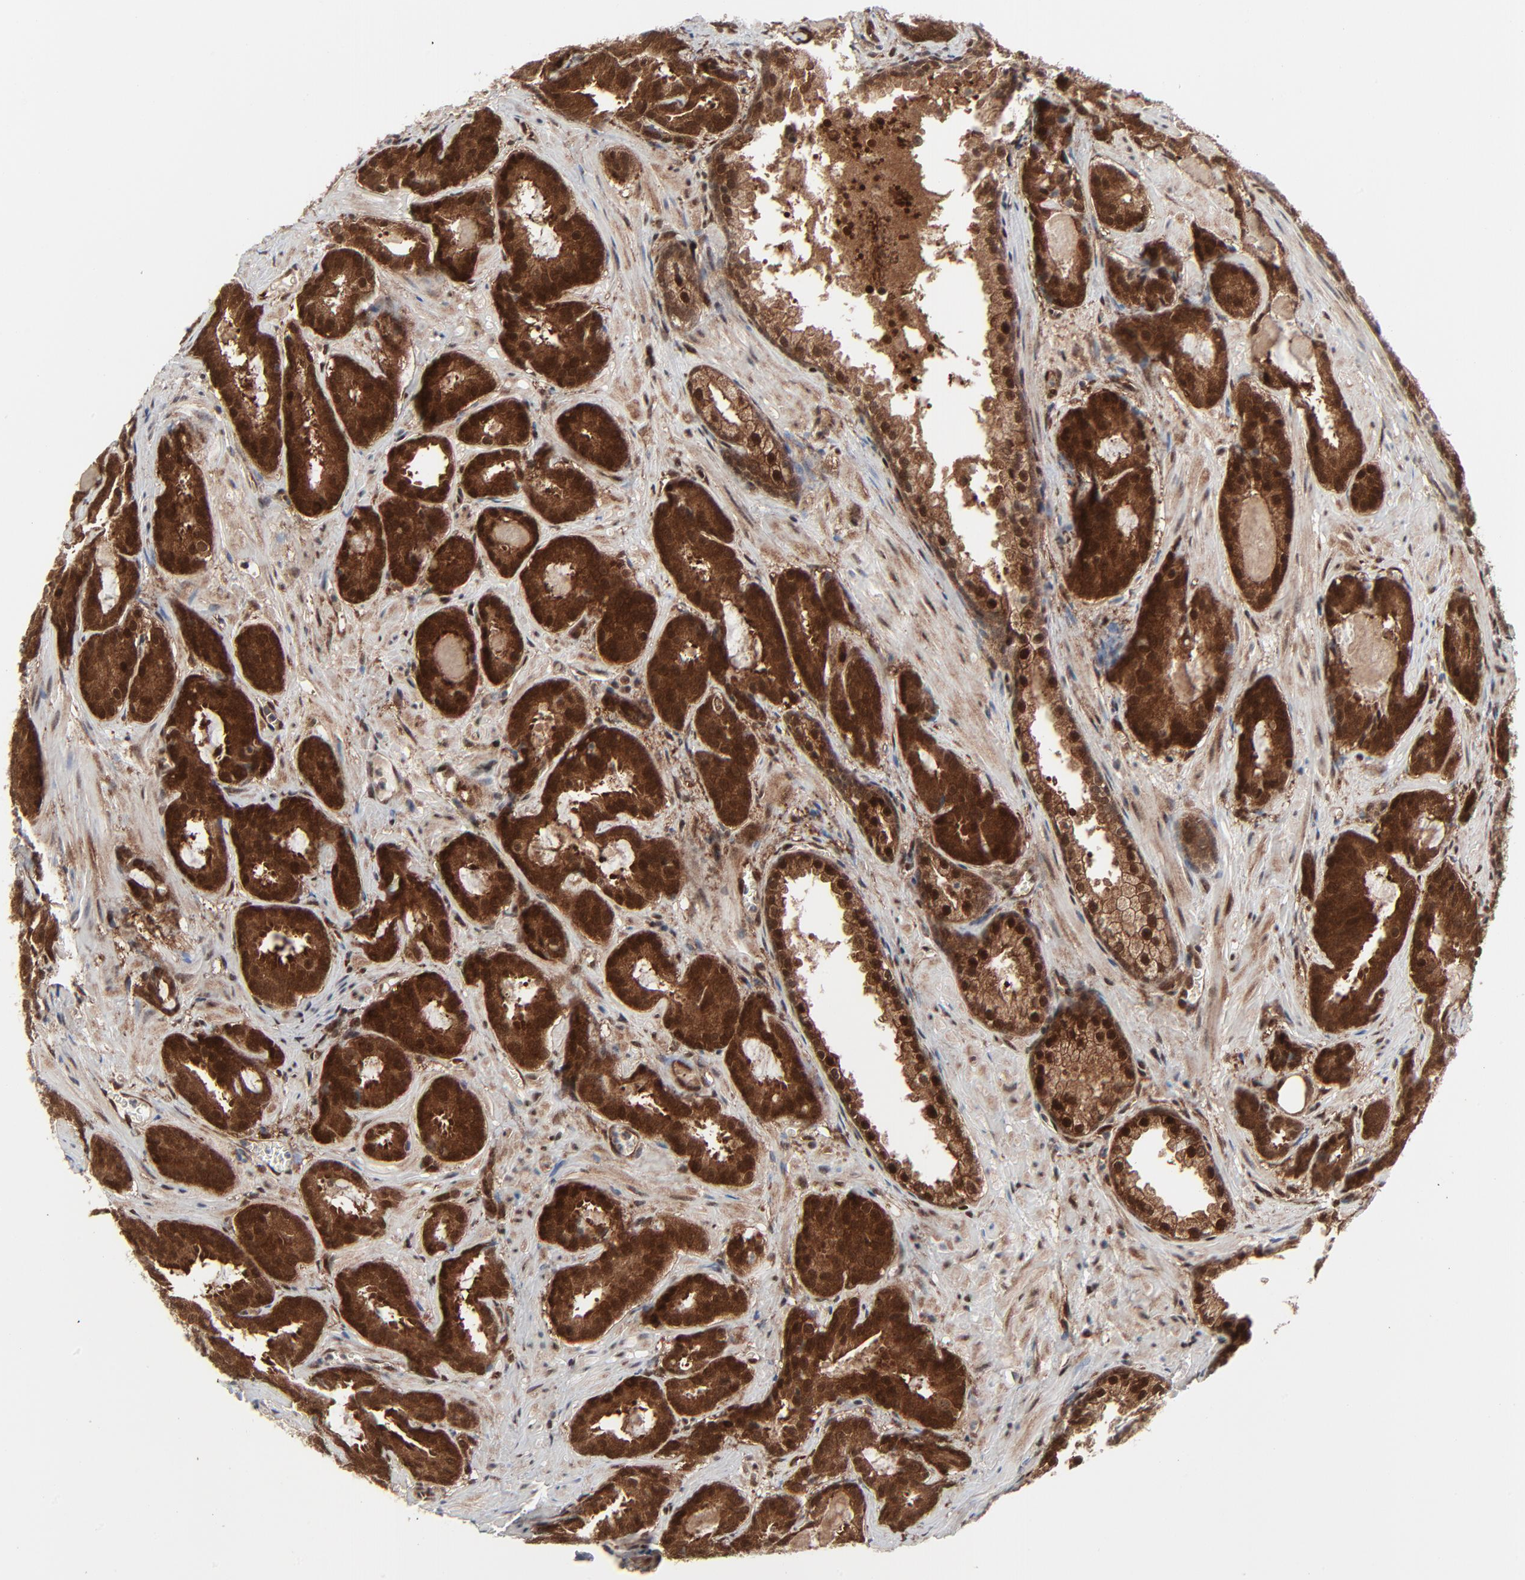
{"staining": {"intensity": "strong", "quantity": ">75%", "location": "cytoplasmic/membranous,nuclear"}, "tissue": "prostate cancer", "cell_type": "Tumor cells", "image_type": "cancer", "snomed": [{"axis": "morphology", "description": "Adenocarcinoma, Medium grade"}, {"axis": "topography", "description": "Prostate"}], "caption": "The histopathology image demonstrates staining of prostate cancer (medium-grade adenocarcinoma), revealing strong cytoplasmic/membranous and nuclear protein expression (brown color) within tumor cells. (Brightfield microscopy of DAB IHC at high magnification).", "gene": "AKT1", "patient": {"sex": "male", "age": 64}}